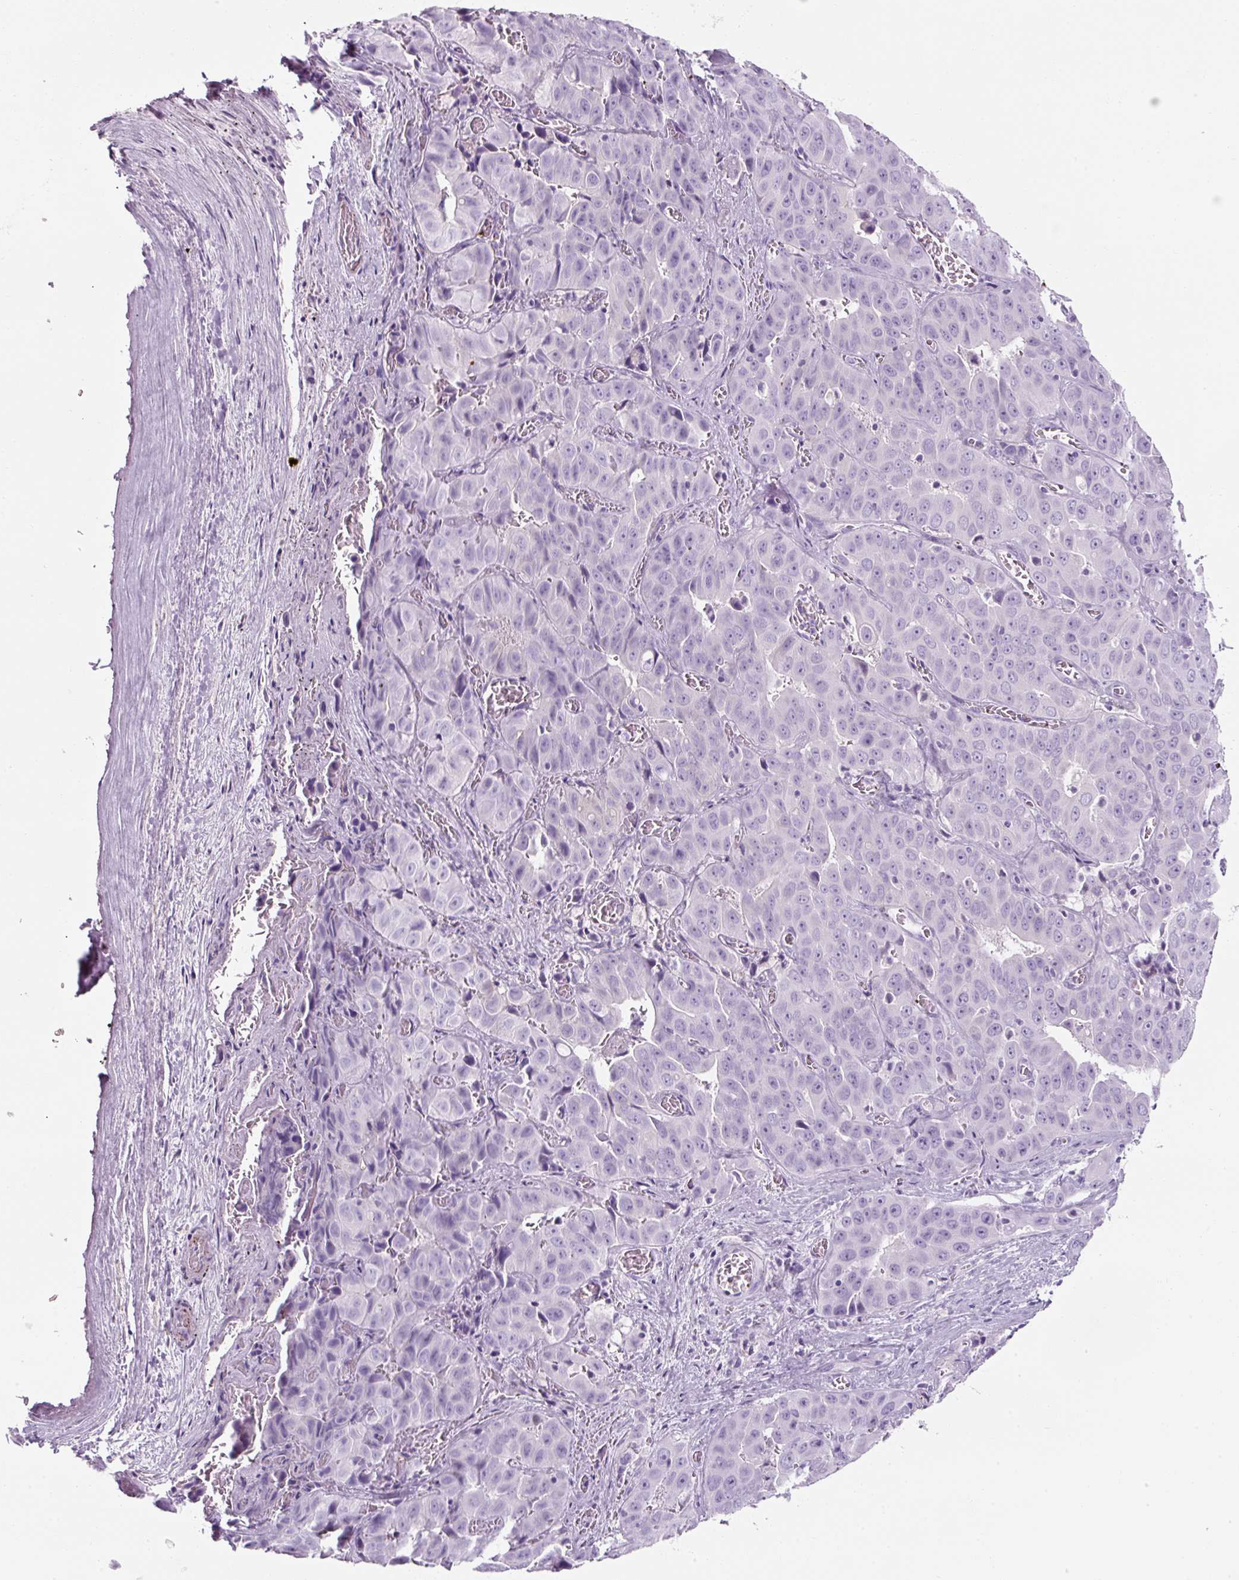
{"staining": {"intensity": "negative", "quantity": "none", "location": "none"}, "tissue": "liver cancer", "cell_type": "Tumor cells", "image_type": "cancer", "snomed": [{"axis": "morphology", "description": "Cholangiocarcinoma"}, {"axis": "topography", "description": "Liver"}], "caption": "Human liver cancer stained for a protein using IHC shows no expression in tumor cells.", "gene": "PF4V1", "patient": {"sex": "female", "age": 52}}